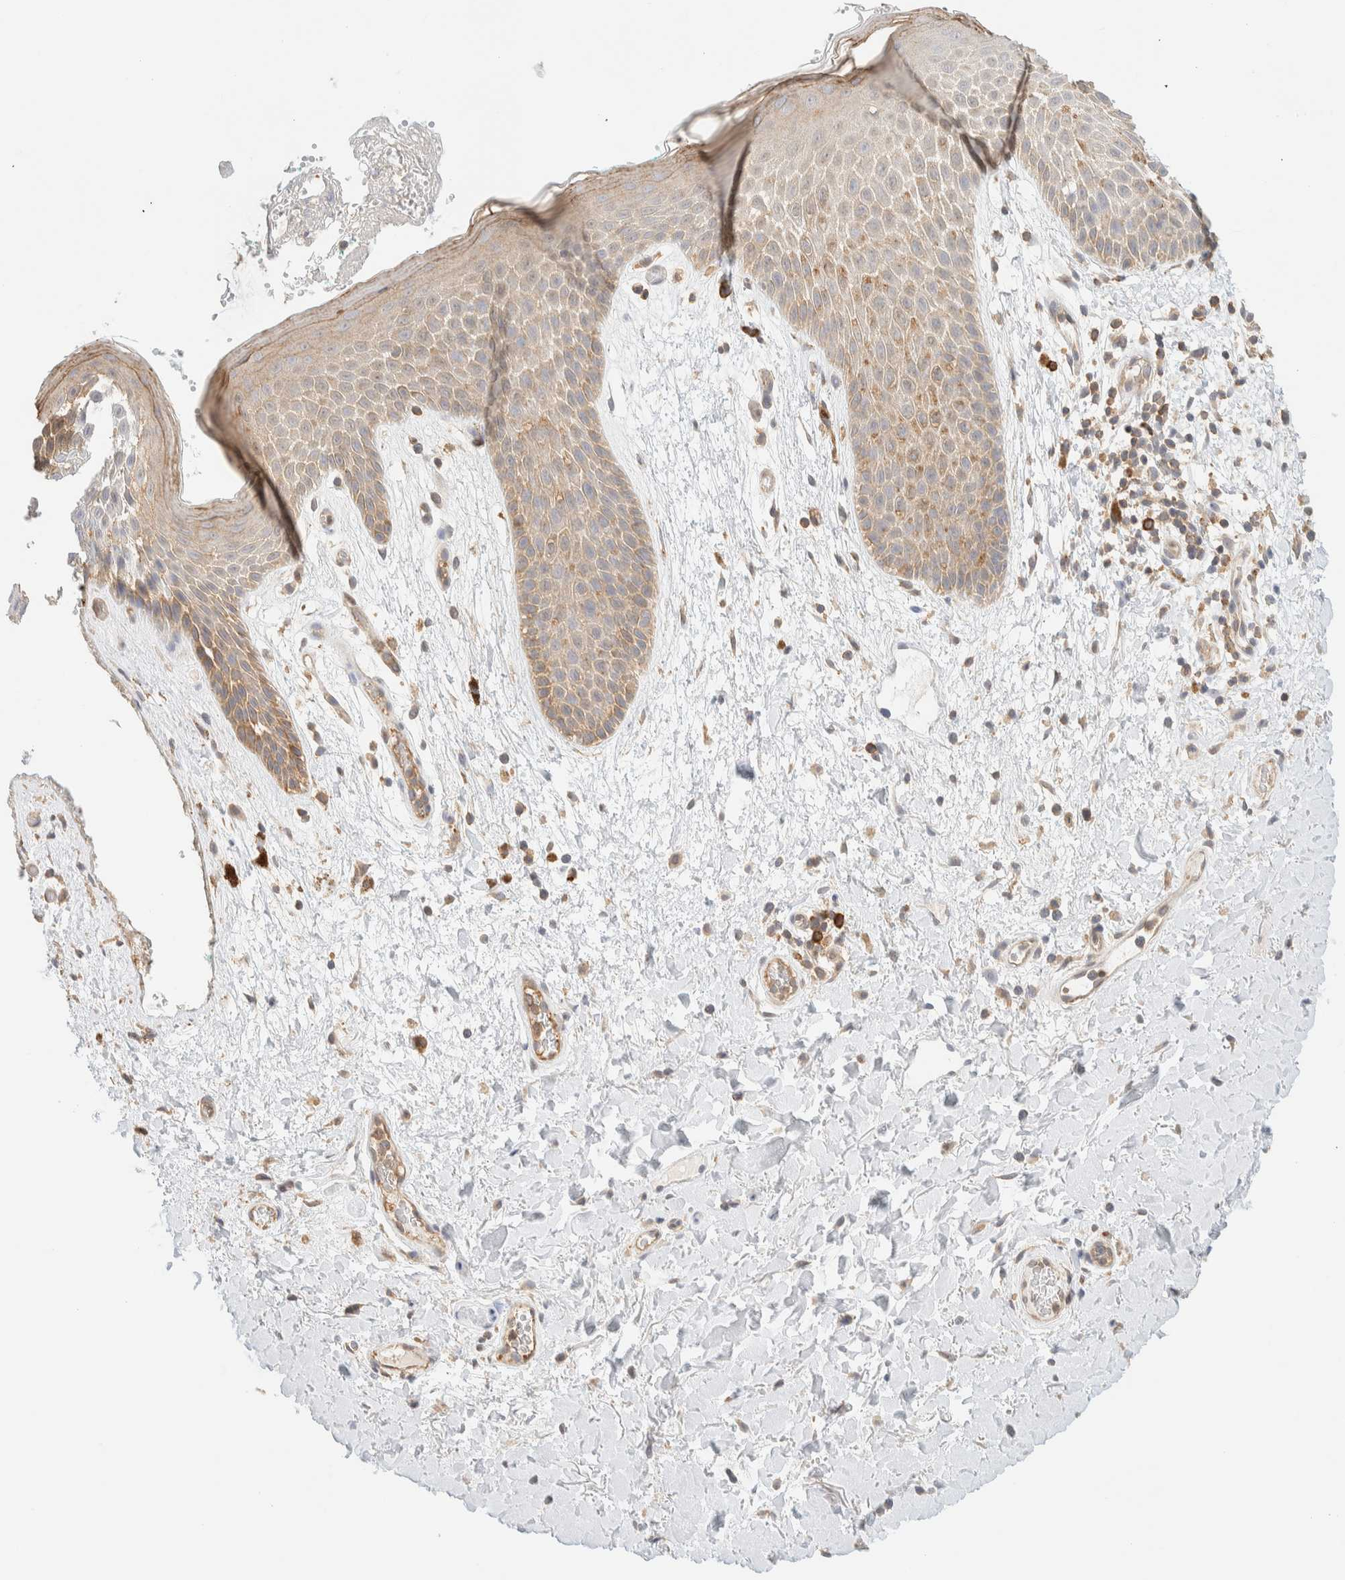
{"staining": {"intensity": "moderate", "quantity": "25%-75%", "location": "cytoplasmic/membranous"}, "tissue": "skin", "cell_type": "Epidermal cells", "image_type": "normal", "snomed": [{"axis": "morphology", "description": "Normal tissue, NOS"}, {"axis": "topography", "description": "Anal"}], "caption": "Protein positivity by immunohistochemistry shows moderate cytoplasmic/membranous positivity in approximately 25%-75% of epidermal cells in normal skin. The protein of interest is stained brown, and the nuclei are stained in blue (DAB IHC with brightfield microscopy, high magnification).", "gene": "TBC1D8B", "patient": {"sex": "male", "age": 74}}